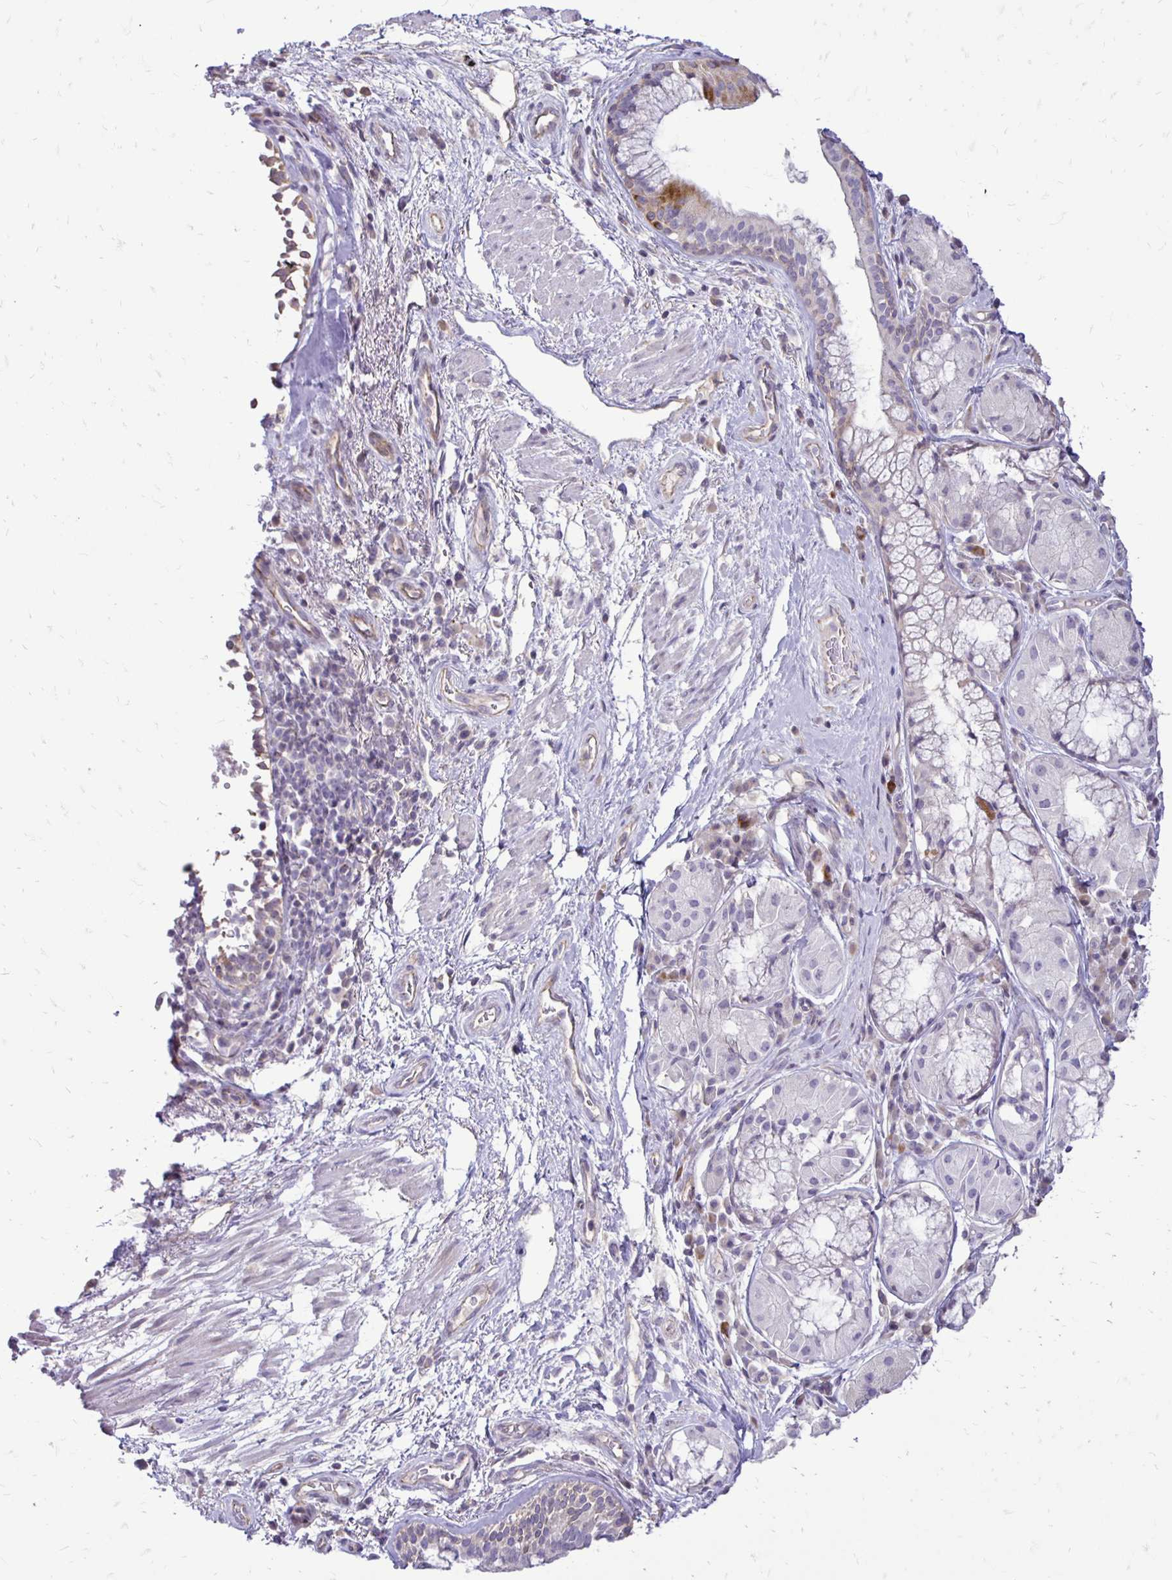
{"staining": {"intensity": "negative", "quantity": "none", "location": "none"}, "tissue": "adipose tissue", "cell_type": "Adipocytes", "image_type": "normal", "snomed": [{"axis": "morphology", "description": "Normal tissue, NOS"}, {"axis": "topography", "description": "Cartilage tissue"}, {"axis": "topography", "description": "Bronchus"}], "caption": "Image shows no protein expression in adipocytes of unremarkable adipose tissue.", "gene": "GAS2", "patient": {"sex": "male", "age": 64}}